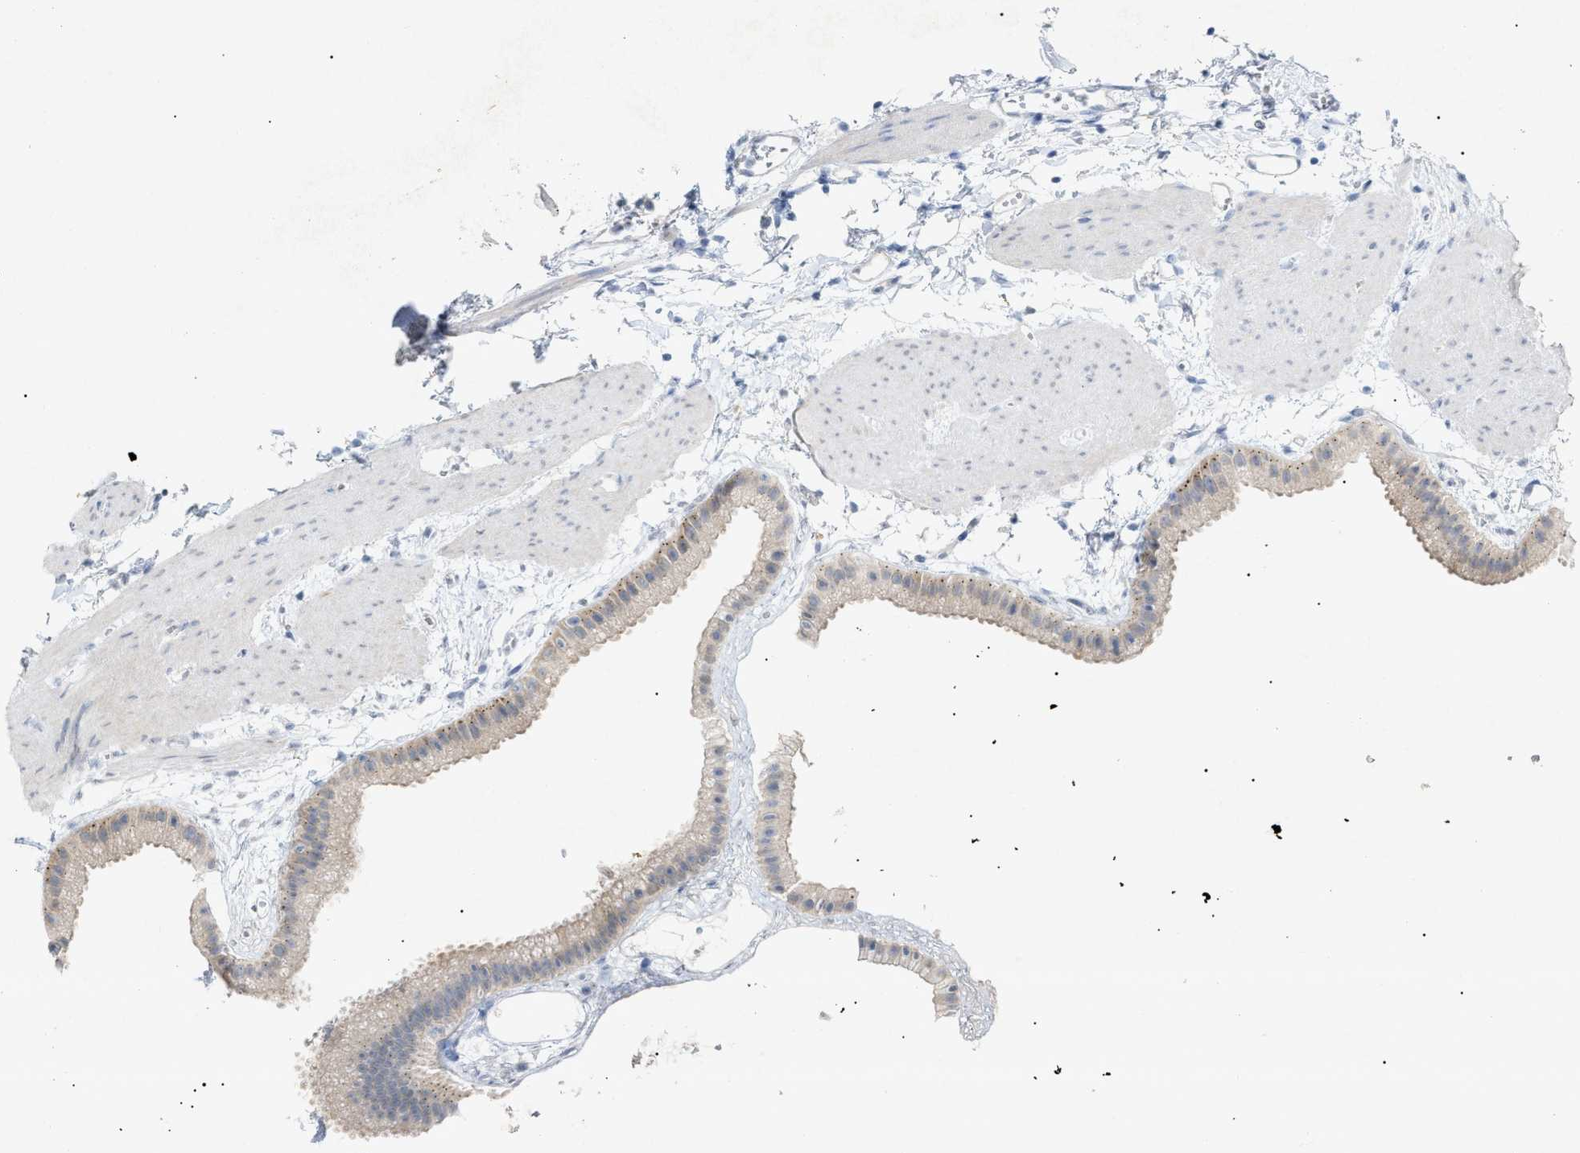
{"staining": {"intensity": "weak", "quantity": "25%-75%", "location": "cytoplasmic/membranous"}, "tissue": "gallbladder", "cell_type": "Glandular cells", "image_type": "normal", "snomed": [{"axis": "morphology", "description": "Normal tissue, NOS"}, {"axis": "topography", "description": "Gallbladder"}], "caption": "IHC image of normal gallbladder: gallbladder stained using immunohistochemistry (IHC) reveals low levels of weak protein expression localized specifically in the cytoplasmic/membranous of glandular cells, appearing as a cytoplasmic/membranous brown color.", "gene": "SLC25A31", "patient": {"sex": "female", "age": 64}}